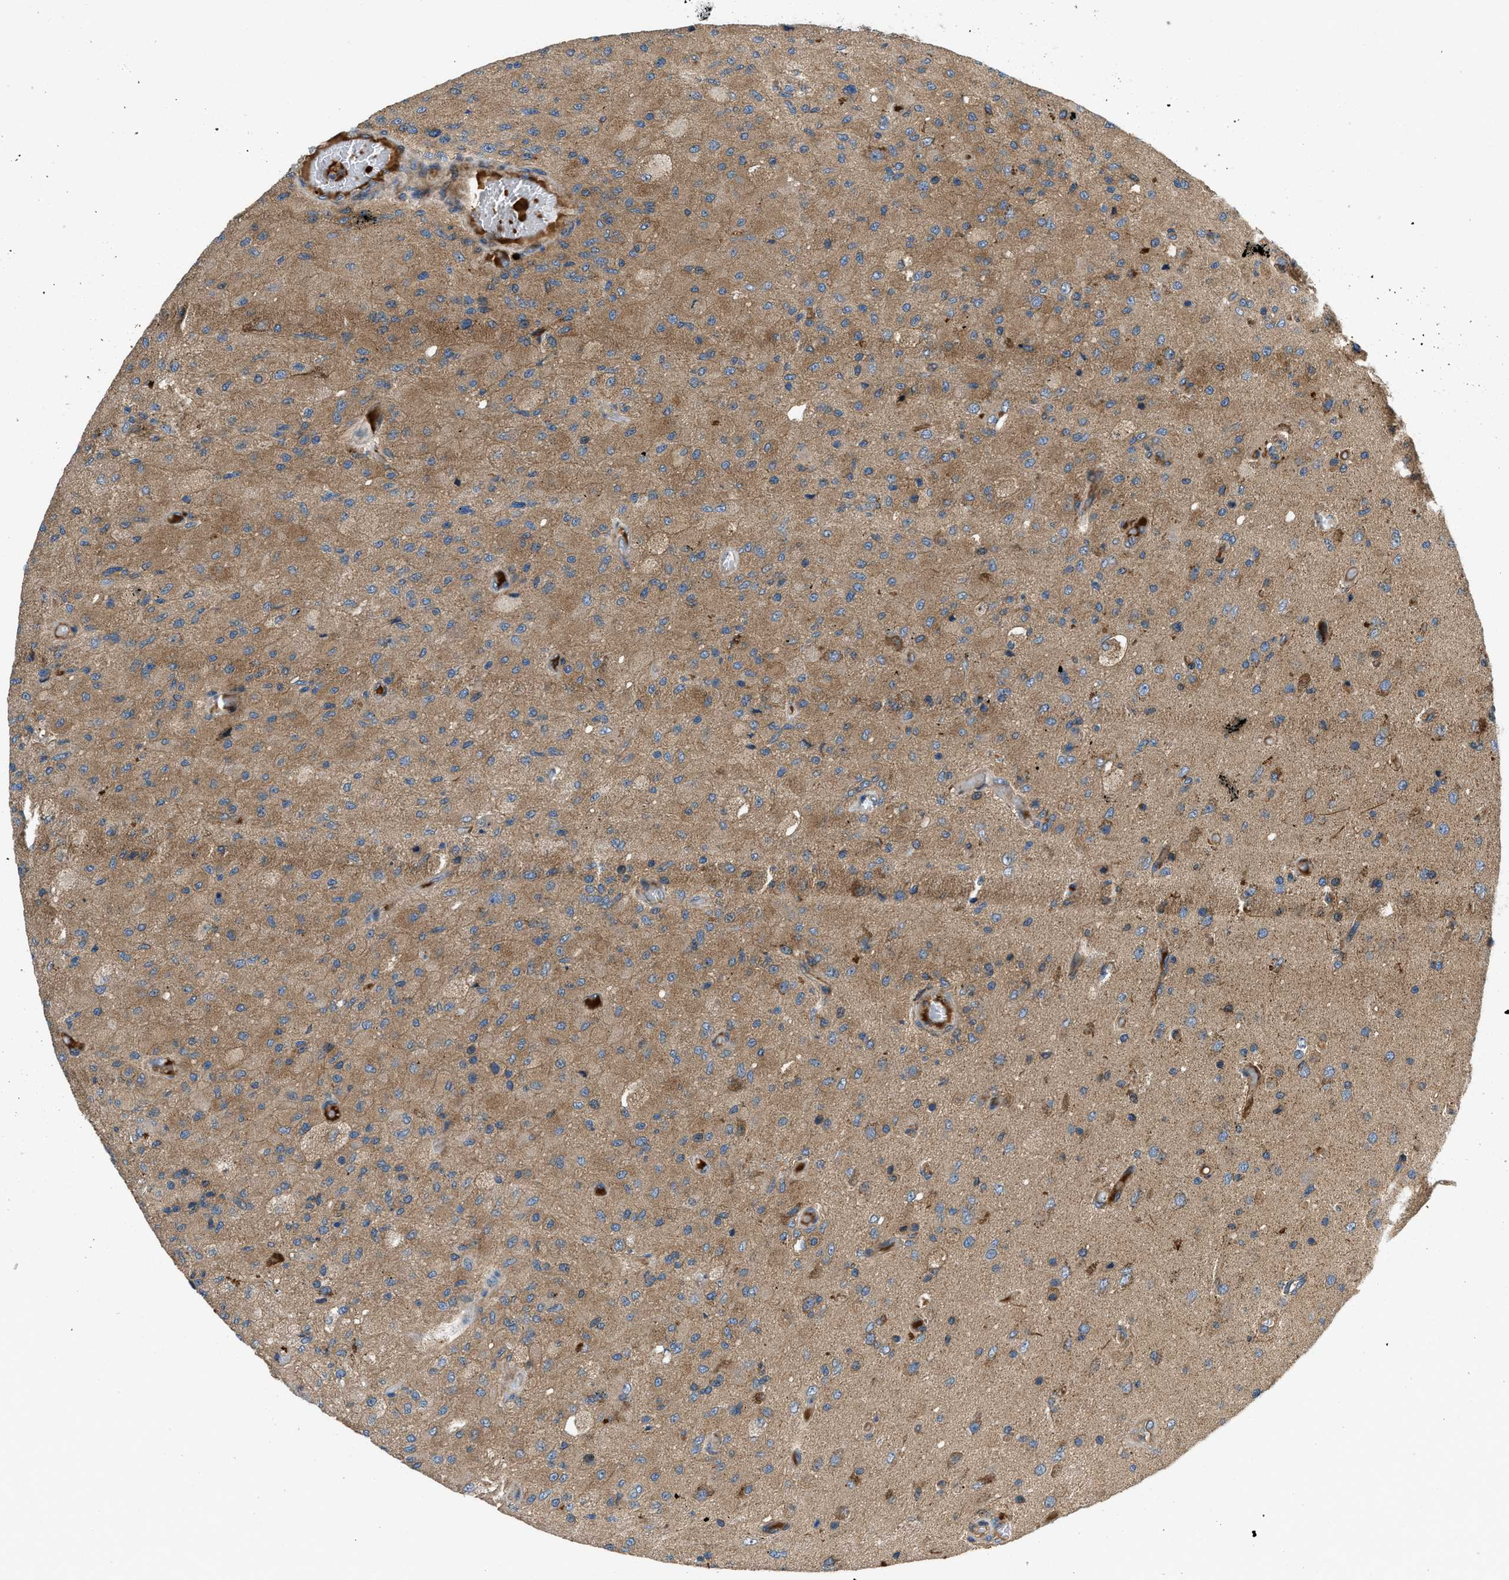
{"staining": {"intensity": "moderate", "quantity": ">75%", "location": "cytoplasmic/membranous"}, "tissue": "glioma", "cell_type": "Tumor cells", "image_type": "cancer", "snomed": [{"axis": "morphology", "description": "Normal tissue, NOS"}, {"axis": "morphology", "description": "Glioma, malignant, High grade"}, {"axis": "topography", "description": "Cerebral cortex"}], "caption": "There is medium levels of moderate cytoplasmic/membranous staining in tumor cells of glioma, as demonstrated by immunohistochemical staining (brown color).", "gene": "CNNM3", "patient": {"sex": "male", "age": 77}}